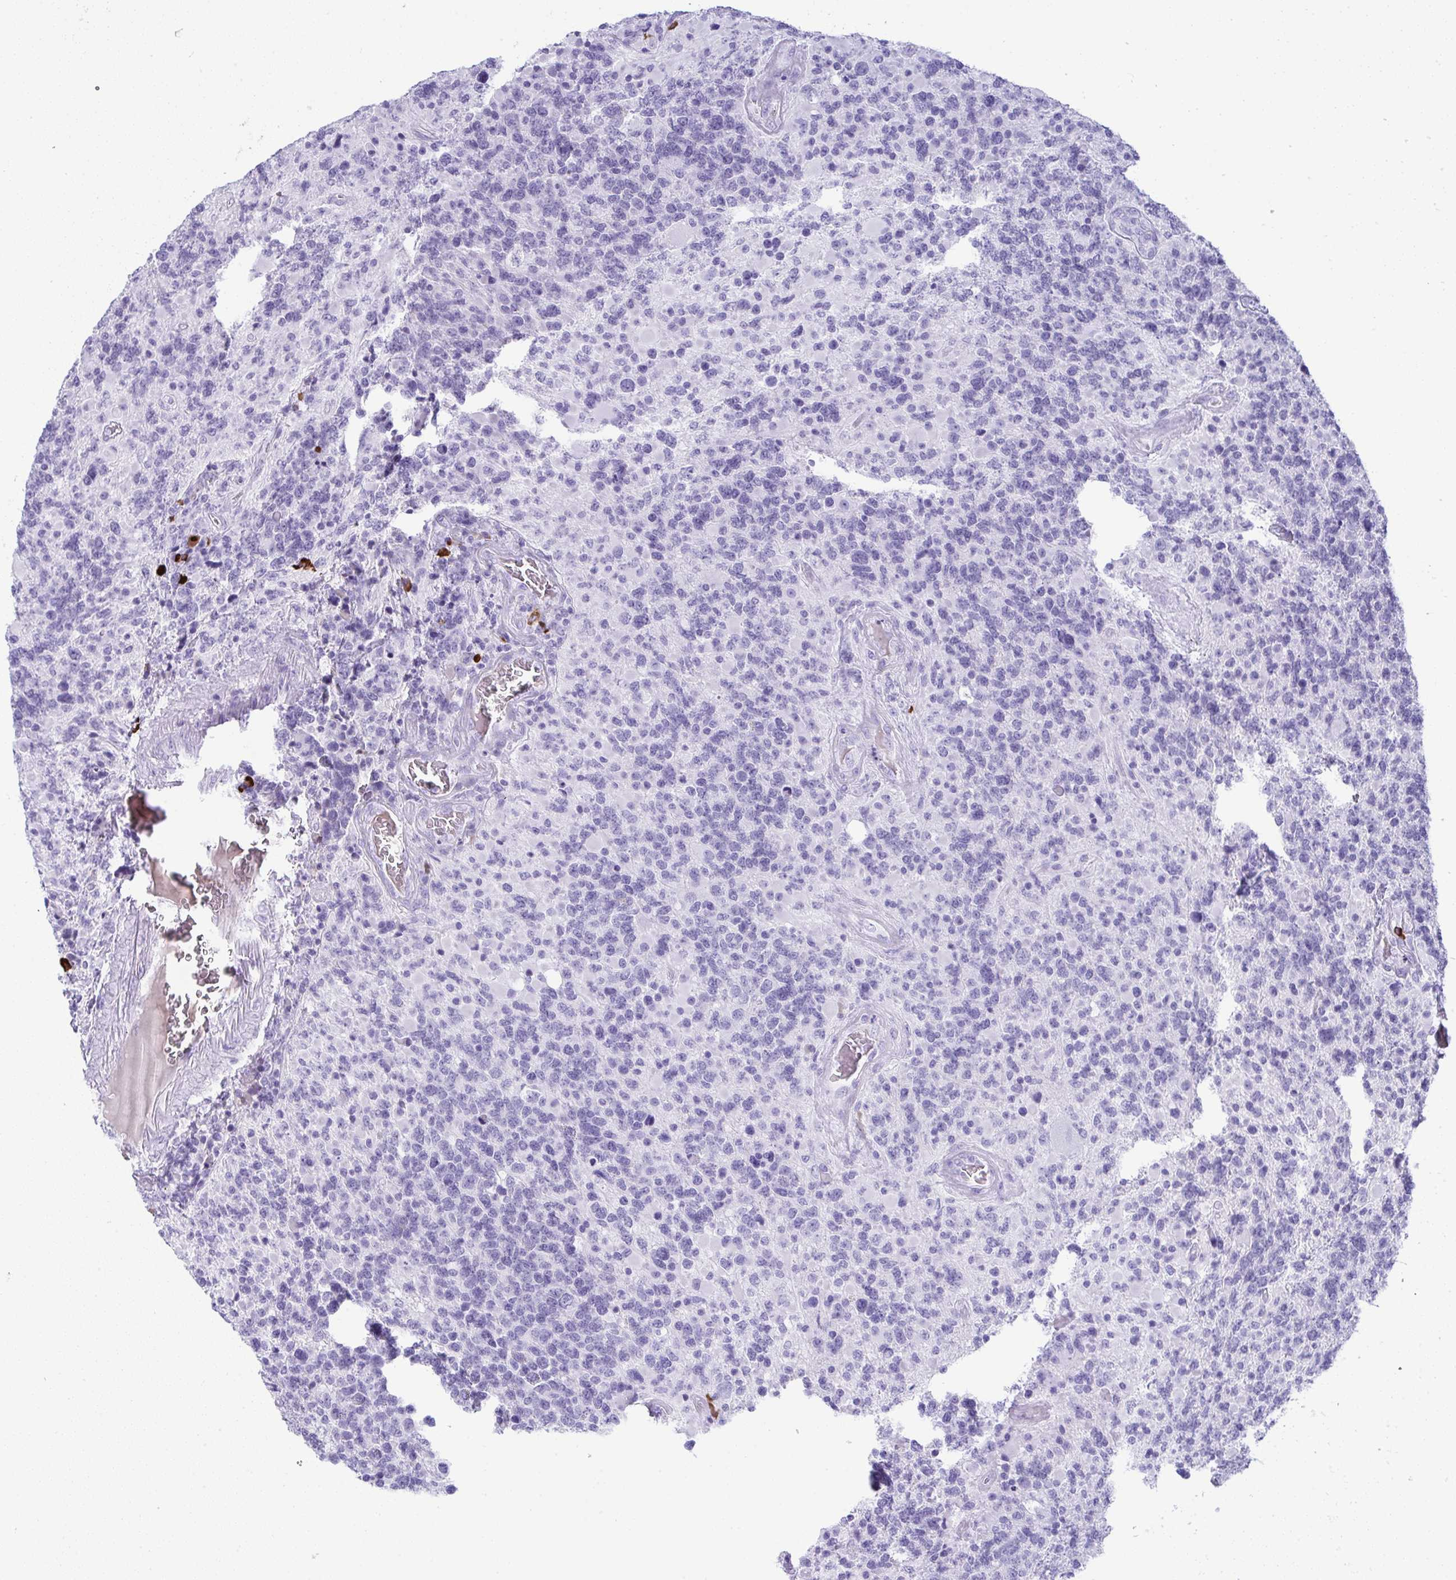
{"staining": {"intensity": "negative", "quantity": "none", "location": "none"}, "tissue": "glioma", "cell_type": "Tumor cells", "image_type": "cancer", "snomed": [{"axis": "morphology", "description": "Glioma, malignant, High grade"}, {"axis": "topography", "description": "Brain"}], "caption": "High magnification brightfield microscopy of malignant high-grade glioma stained with DAB (brown) and counterstained with hematoxylin (blue): tumor cells show no significant positivity.", "gene": "JCHAIN", "patient": {"sex": "female", "age": 40}}